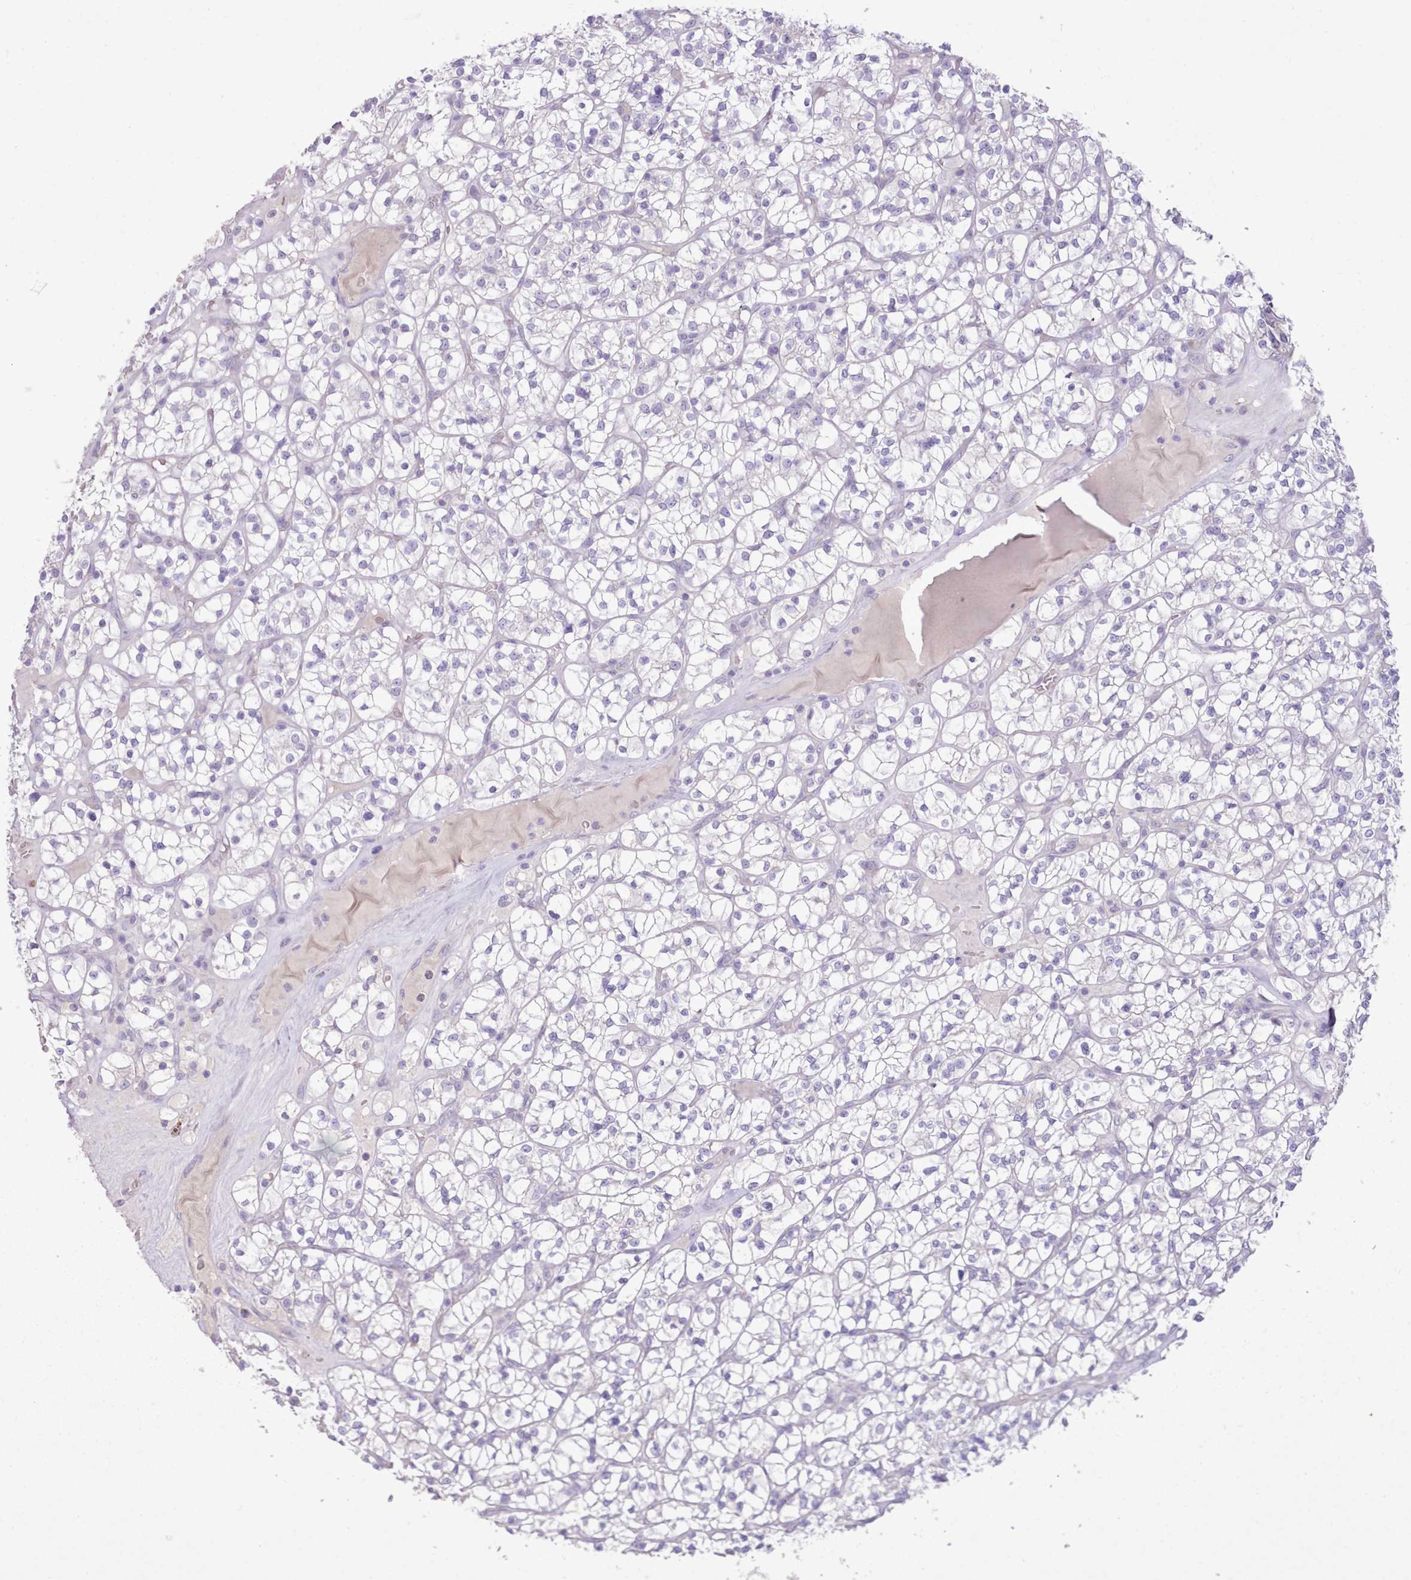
{"staining": {"intensity": "negative", "quantity": "none", "location": "none"}, "tissue": "renal cancer", "cell_type": "Tumor cells", "image_type": "cancer", "snomed": [{"axis": "morphology", "description": "Adenocarcinoma, NOS"}, {"axis": "topography", "description": "Kidney"}], "caption": "This is an immunohistochemistry (IHC) histopathology image of human renal adenocarcinoma. There is no positivity in tumor cells.", "gene": "CCL1", "patient": {"sex": "female", "age": 64}}